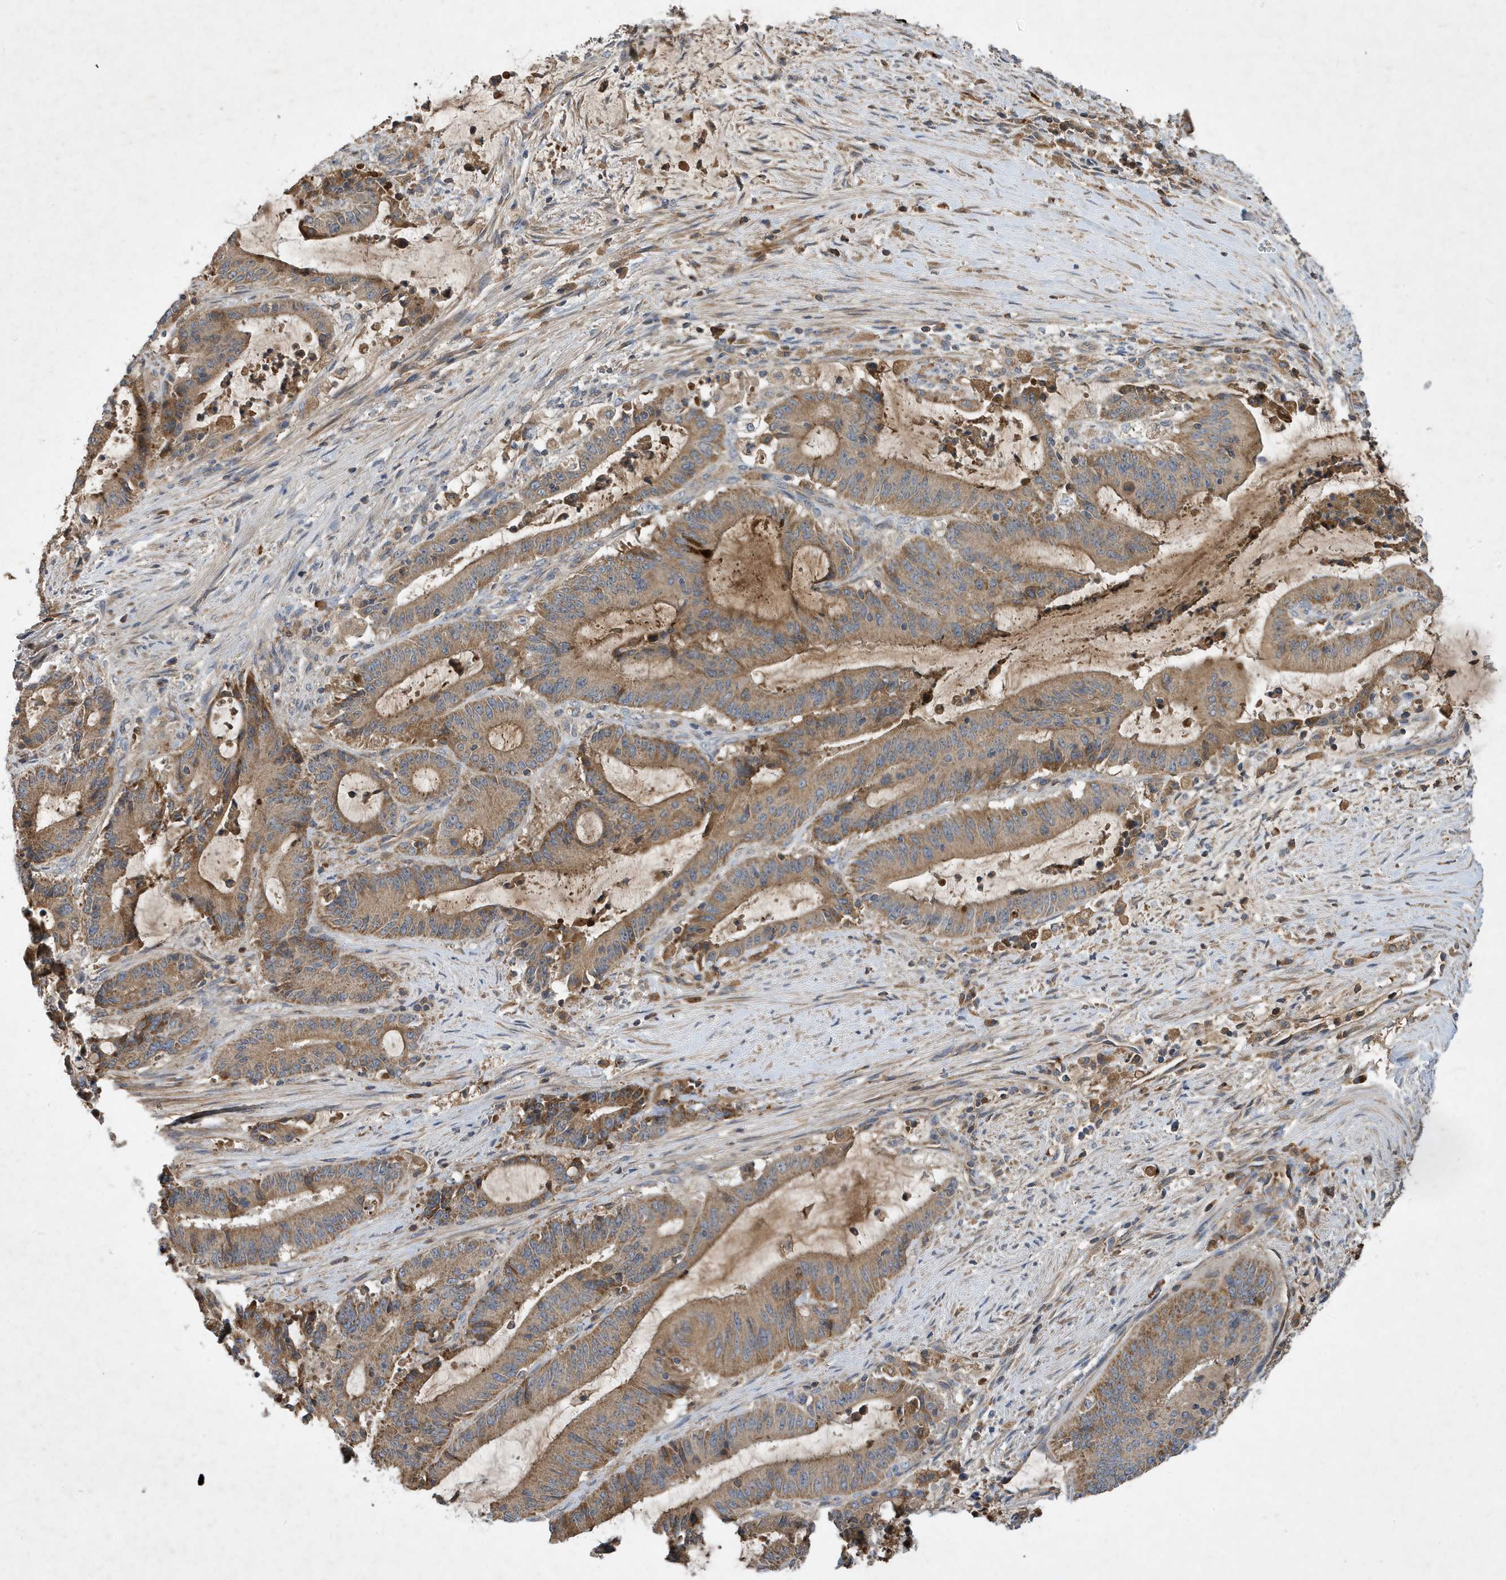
{"staining": {"intensity": "moderate", "quantity": ">75%", "location": "cytoplasmic/membranous"}, "tissue": "liver cancer", "cell_type": "Tumor cells", "image_type": "cancer", "snomed": [{"axis": "morphology", "description": "Normal tissue, NOS"}, {"axis": "morphology", "description": "Cholangiocarcinoma"}, {"axis": "topography", "description": "Liver"}, {"axis": "topography", "description": "Peripheral nerve tissue"}], "caption": "Immunohistochemical staining of liver cancer demonstrates moderate cytoplasmic/membranous protein staining in about >75% of tumor cells.", "gene": "STK19", "patient": {"sex": "female", "age": 73}}